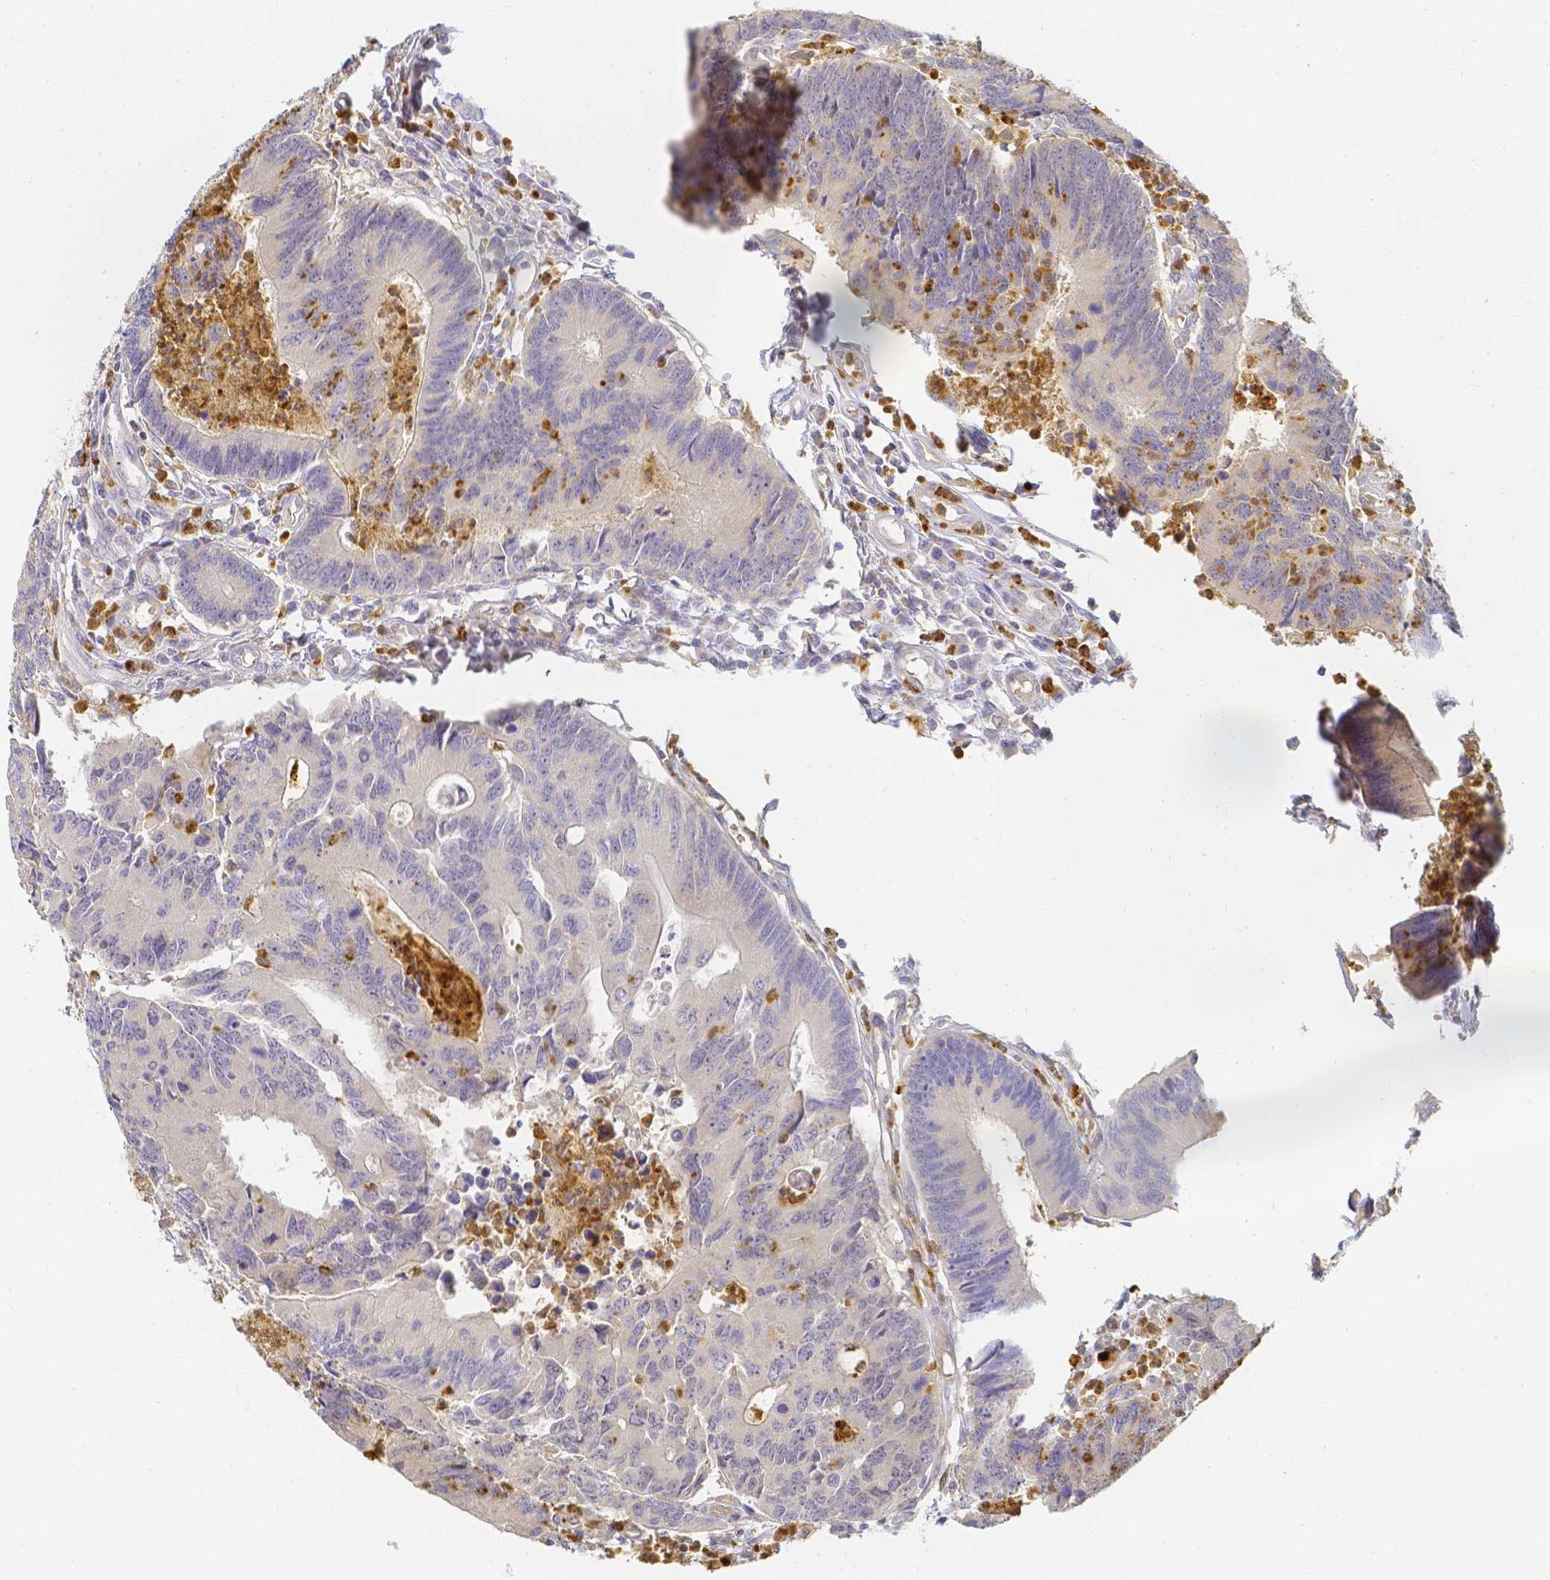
{"staining": {"intensity": "negative", "quantity": "none", "location": "none"}, "tissue": "colorectal cancer", "cell_type": "Tumor cells", "image_type": "cancer", "snomed": [{"axis": "morphology", "description": "Adenocarcinoma, NOS"}, {"axis": "topography", "description": "Colon"}], "caption": "Immunohistochemistry (IHC) image of human colorectal adenocarcinoma stained for a protein (brown), which demonstrates no staining in tumor cells.", "gene": "KCNH1", "patient": {"sex": "female", "age": 67}}